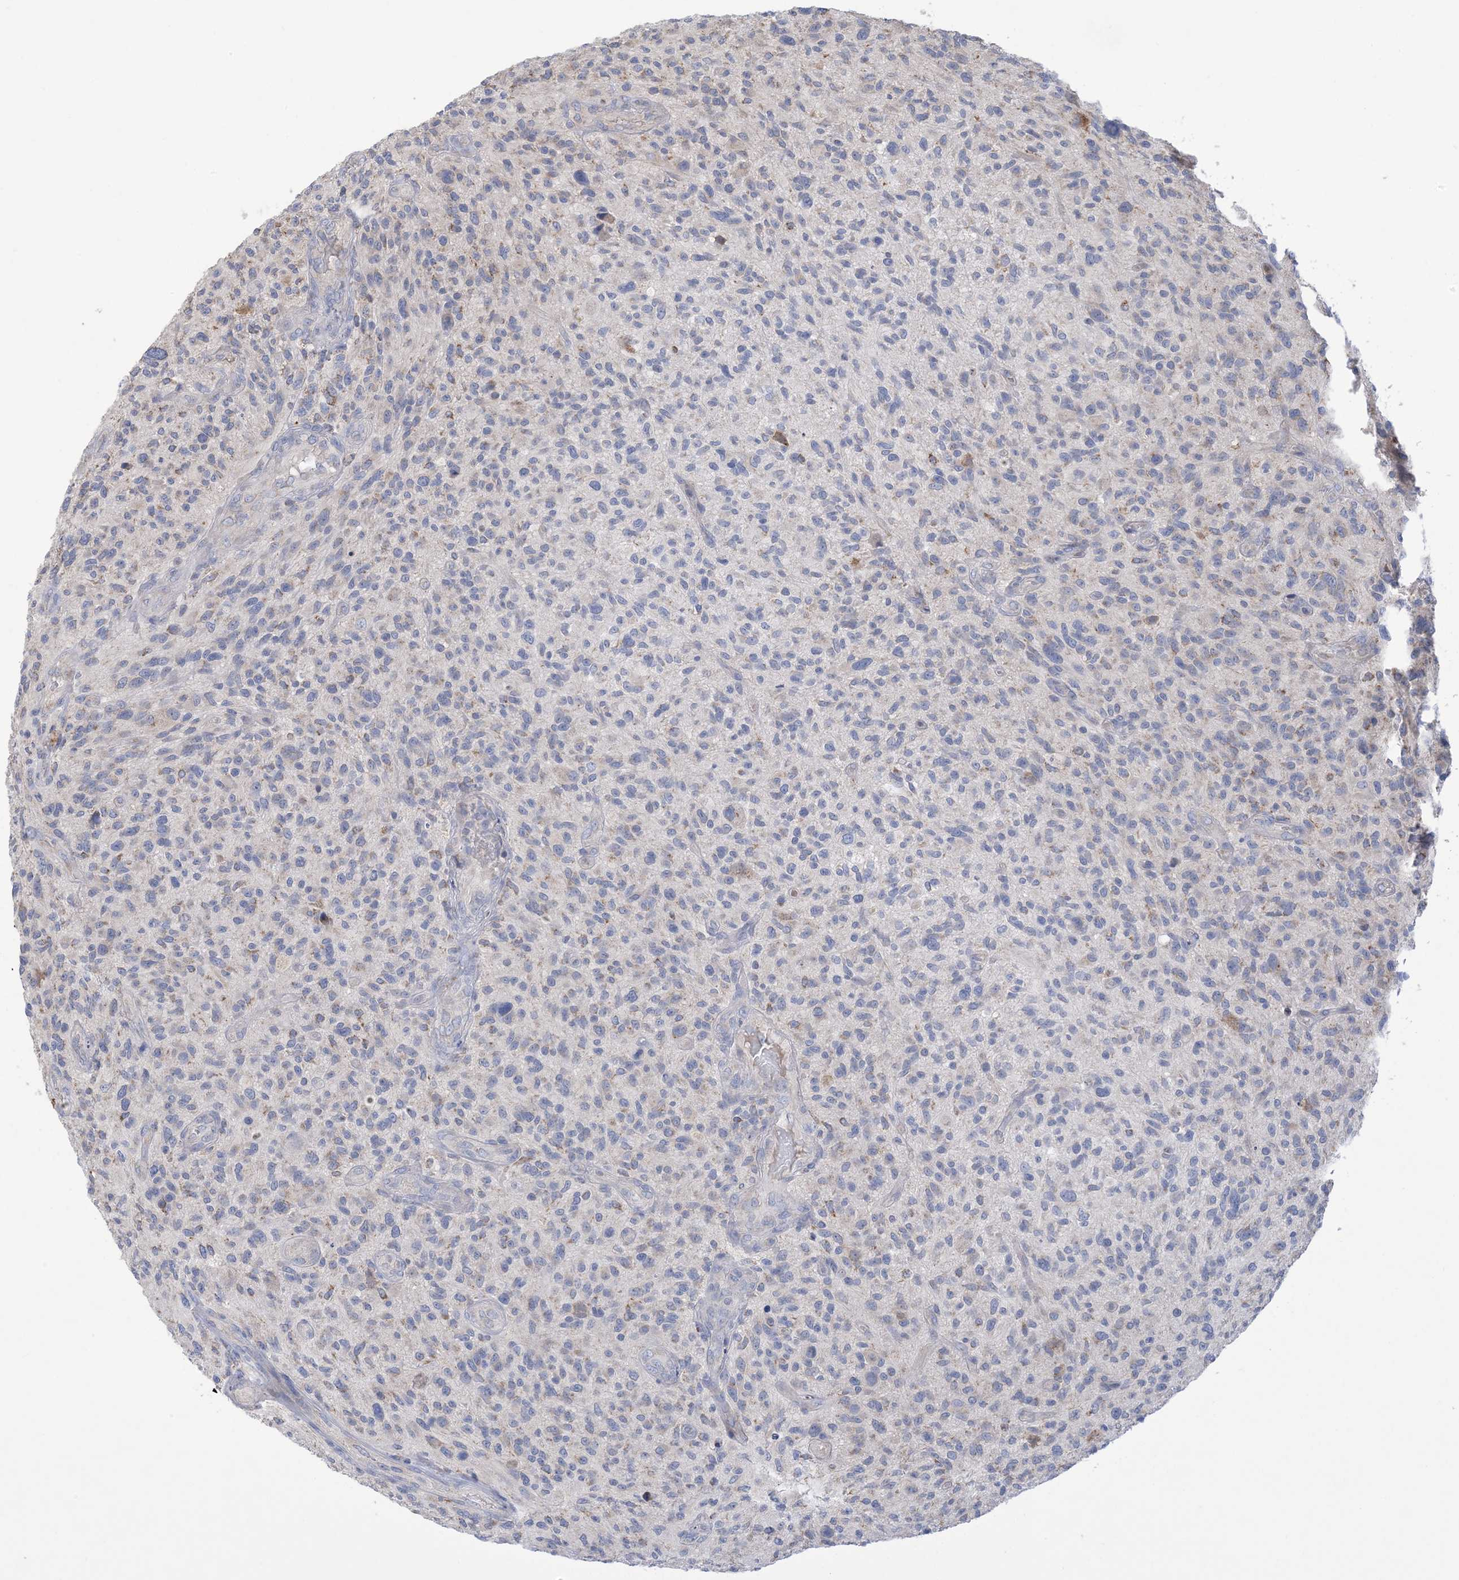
{"staining": {"intensity": "negative", "quantity": "none", "location": "none"}, "tissue": "glioma", "cell_type": "Tumor cells", "image_type": "cancer", "snomed": [{"axis": "morphology", "description": "Glioma, malignant, High grade"}, {"axis": "topography", "description": "Brain"}], "caption": "This is an immunohistochemistry photomicrograph of human malignant glioma (high-grade). There is no positivity in tumor cells.", "gene": "CLEC16A", "patient": {"sex": "male", "age": 47}}